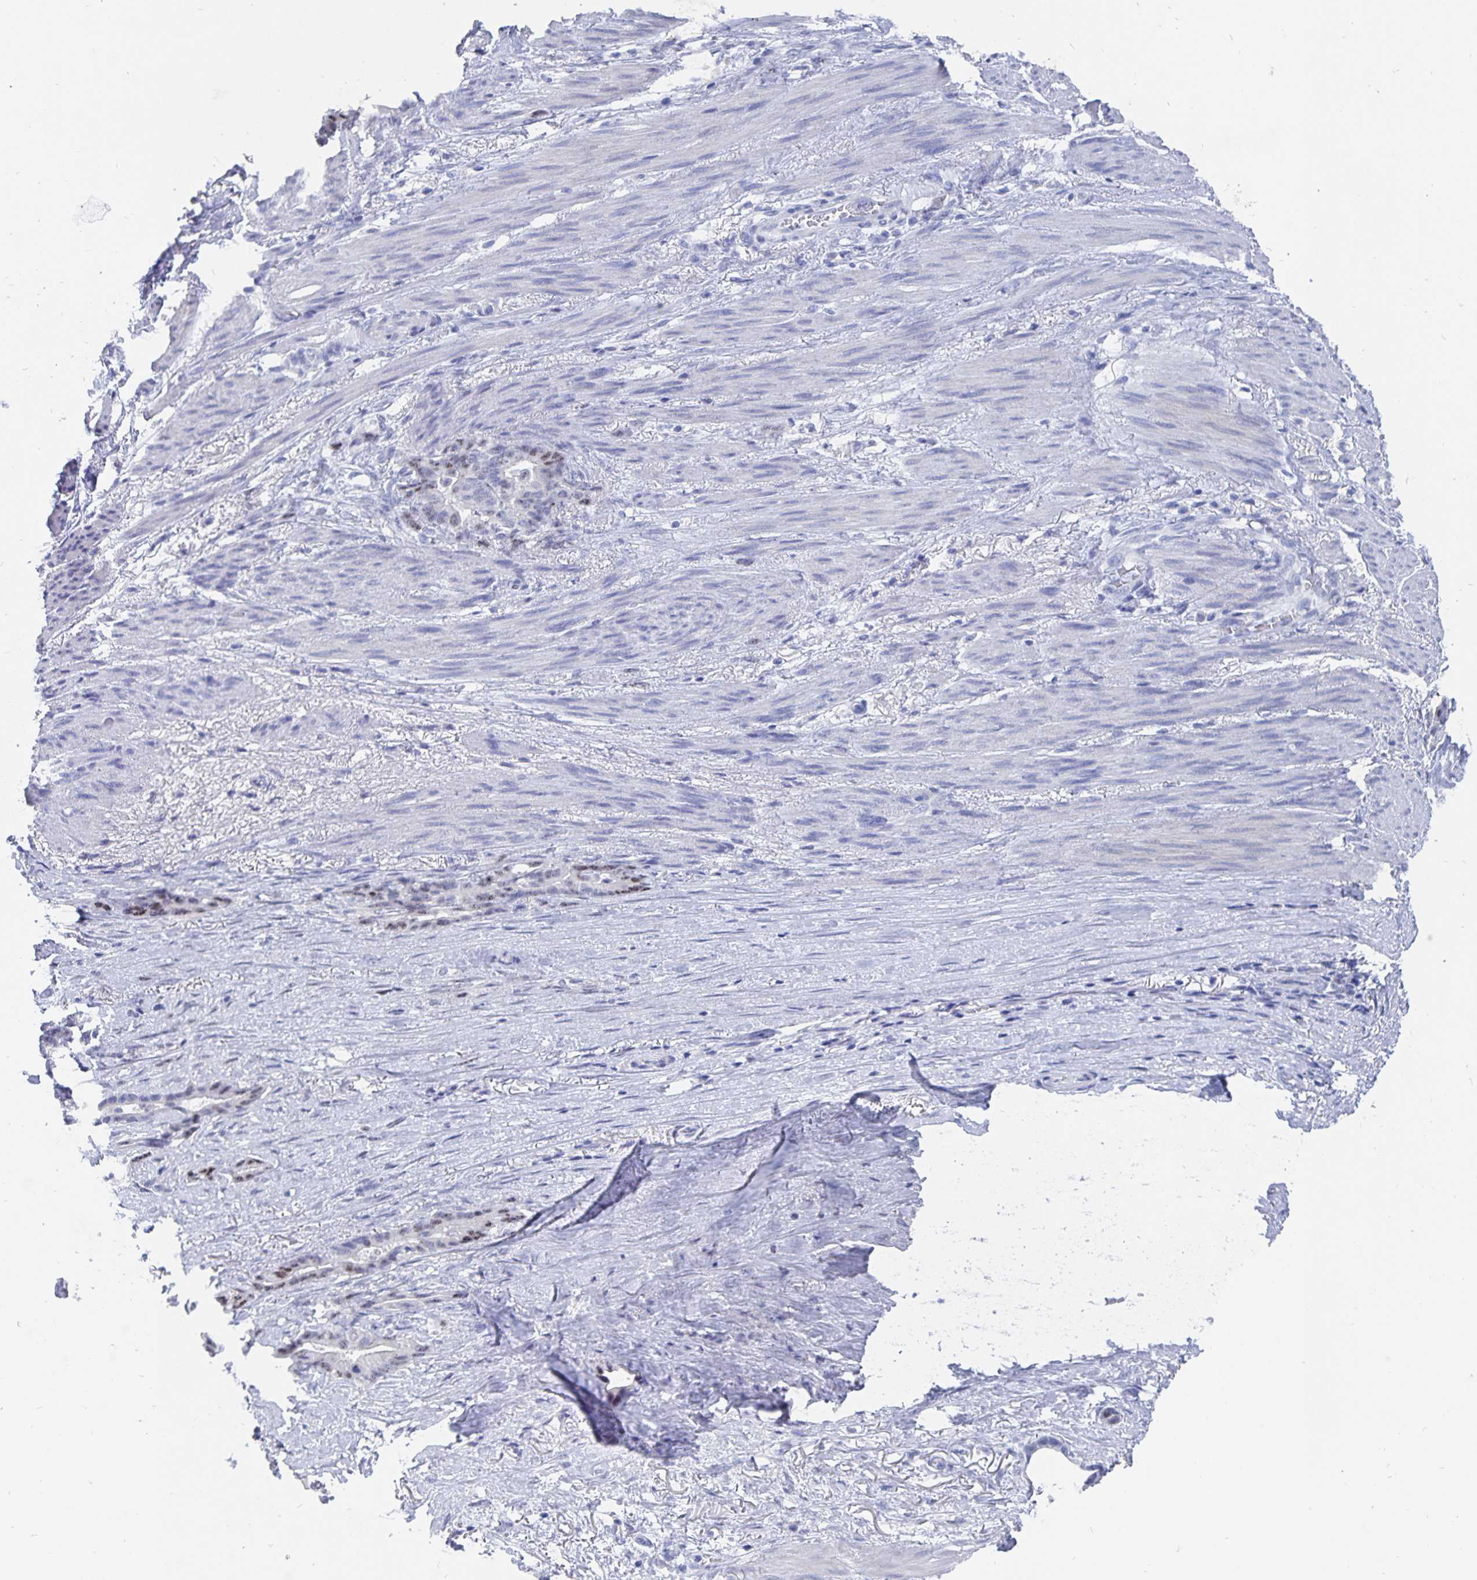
{"staining": {"intensity": "moderate", "quantity": "<25%", "location": "nuclear"}, "tissue": "stomach cancer", "cell_type": "Tumor cells", "image_type": "cancer", "snomed": [{"axis": "morphology", "description": "Normal tissue, NOS"}, {"axis": "morphology", "description": "Adenocarcinoma, NOS"}, {"axis": "topography", "description": "Esophagus"}, {"axis": "topography", "description": "Stomach, upper"}], "caption": "Moderate nuclear protein expression is seen in approximately <25% of tumor cells in stomach cancer.", "gene": "SMOC1", "patient": {"sex": "male", "age": 62}}